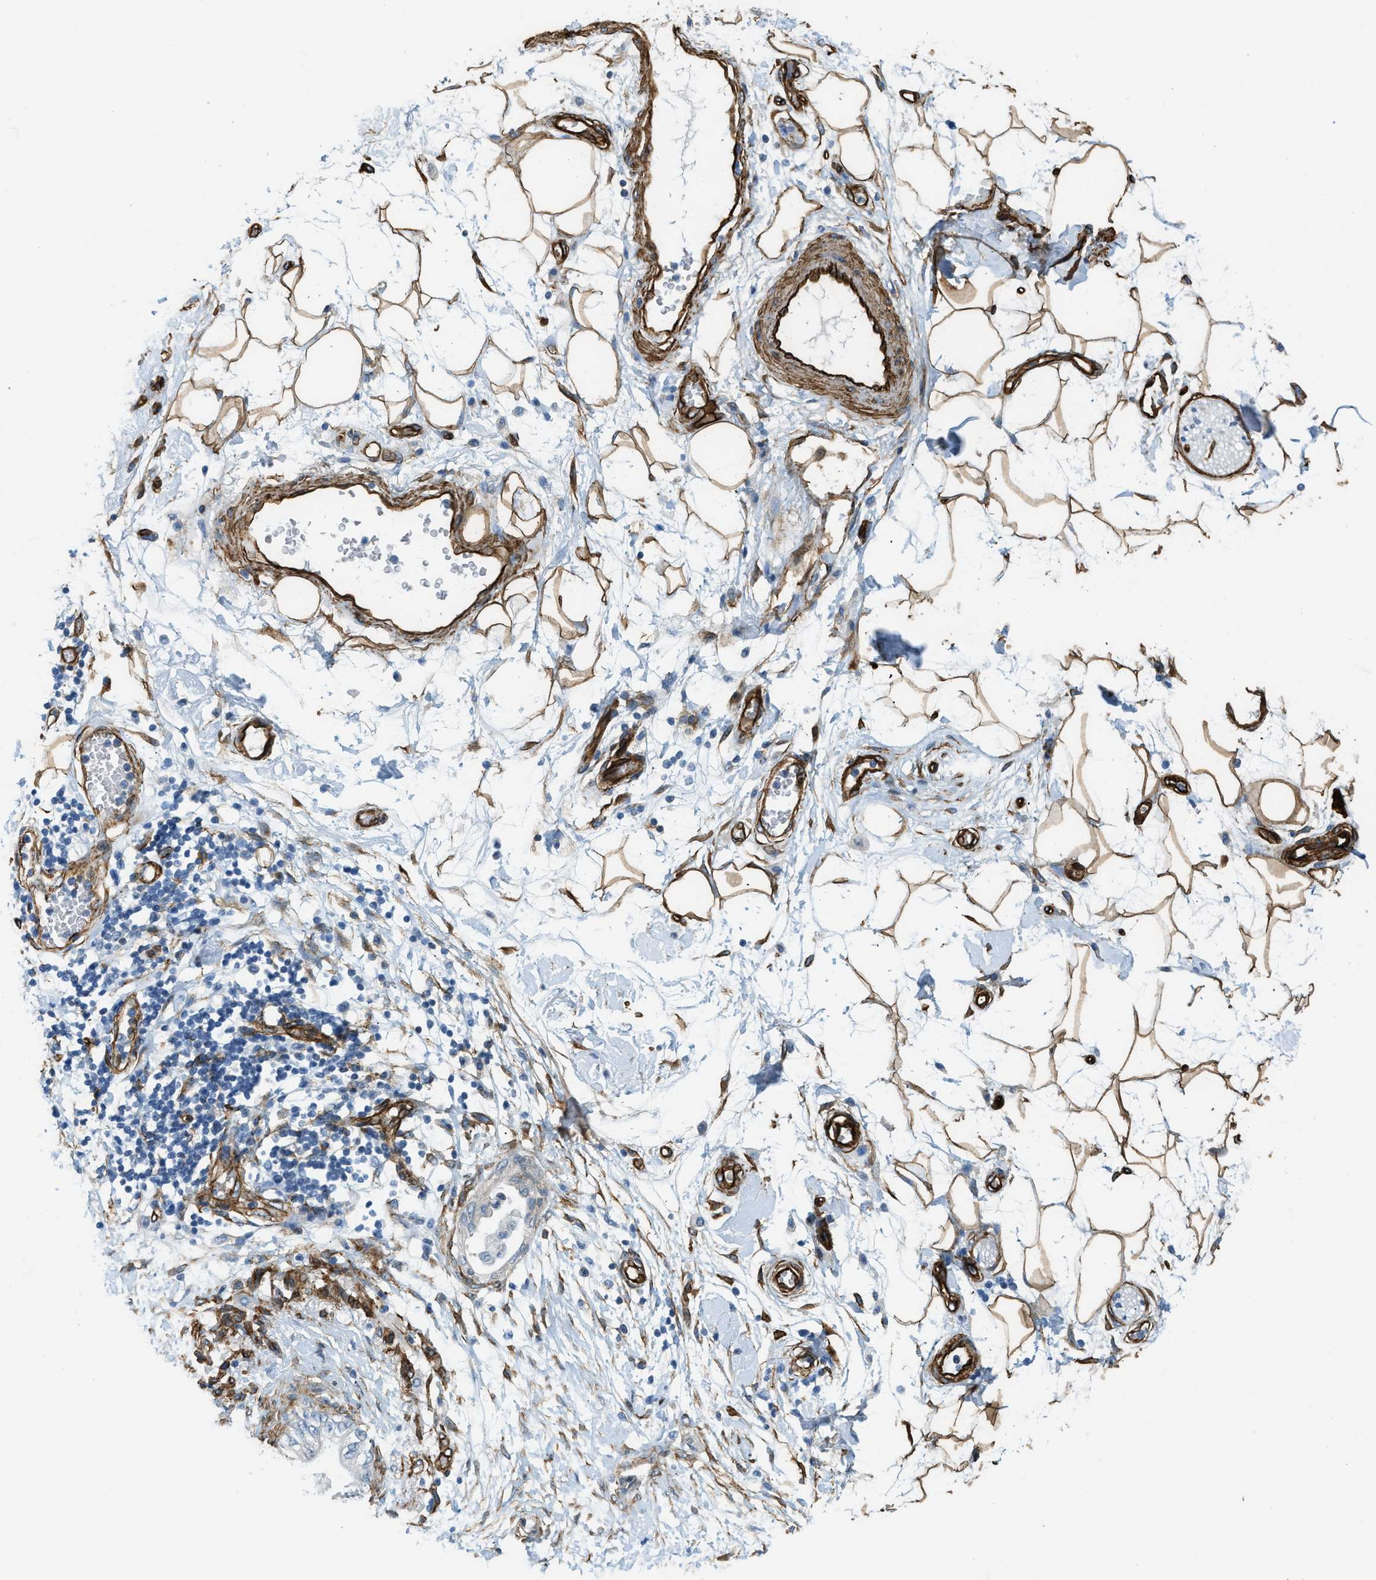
{"staining": {"intensity": "strong", "quantity": ">75%", "location": "cytoplasmic/membranous"}, "tissue": "adipose tissue", "cell_type": "Adipocytes", "image_type": "normal", "snomed": [{"axis": "morphology", "description": "Normal tissue, NOS"}, {"axis": "morphology", "description": "Adenocarcinoma, NOS"}, {"axis": "topography", "description": "Duodenum"}, {"axis": "topography", "description": "Peripheral nerve tissue"}], "caption": "A micrograph of adipose tissue stained for a protein displays strong cytoplasmic/membranous brown staining in adipocytes.", "gene": "TMEM43", "patient": {"sex": "female", "age": 60}}